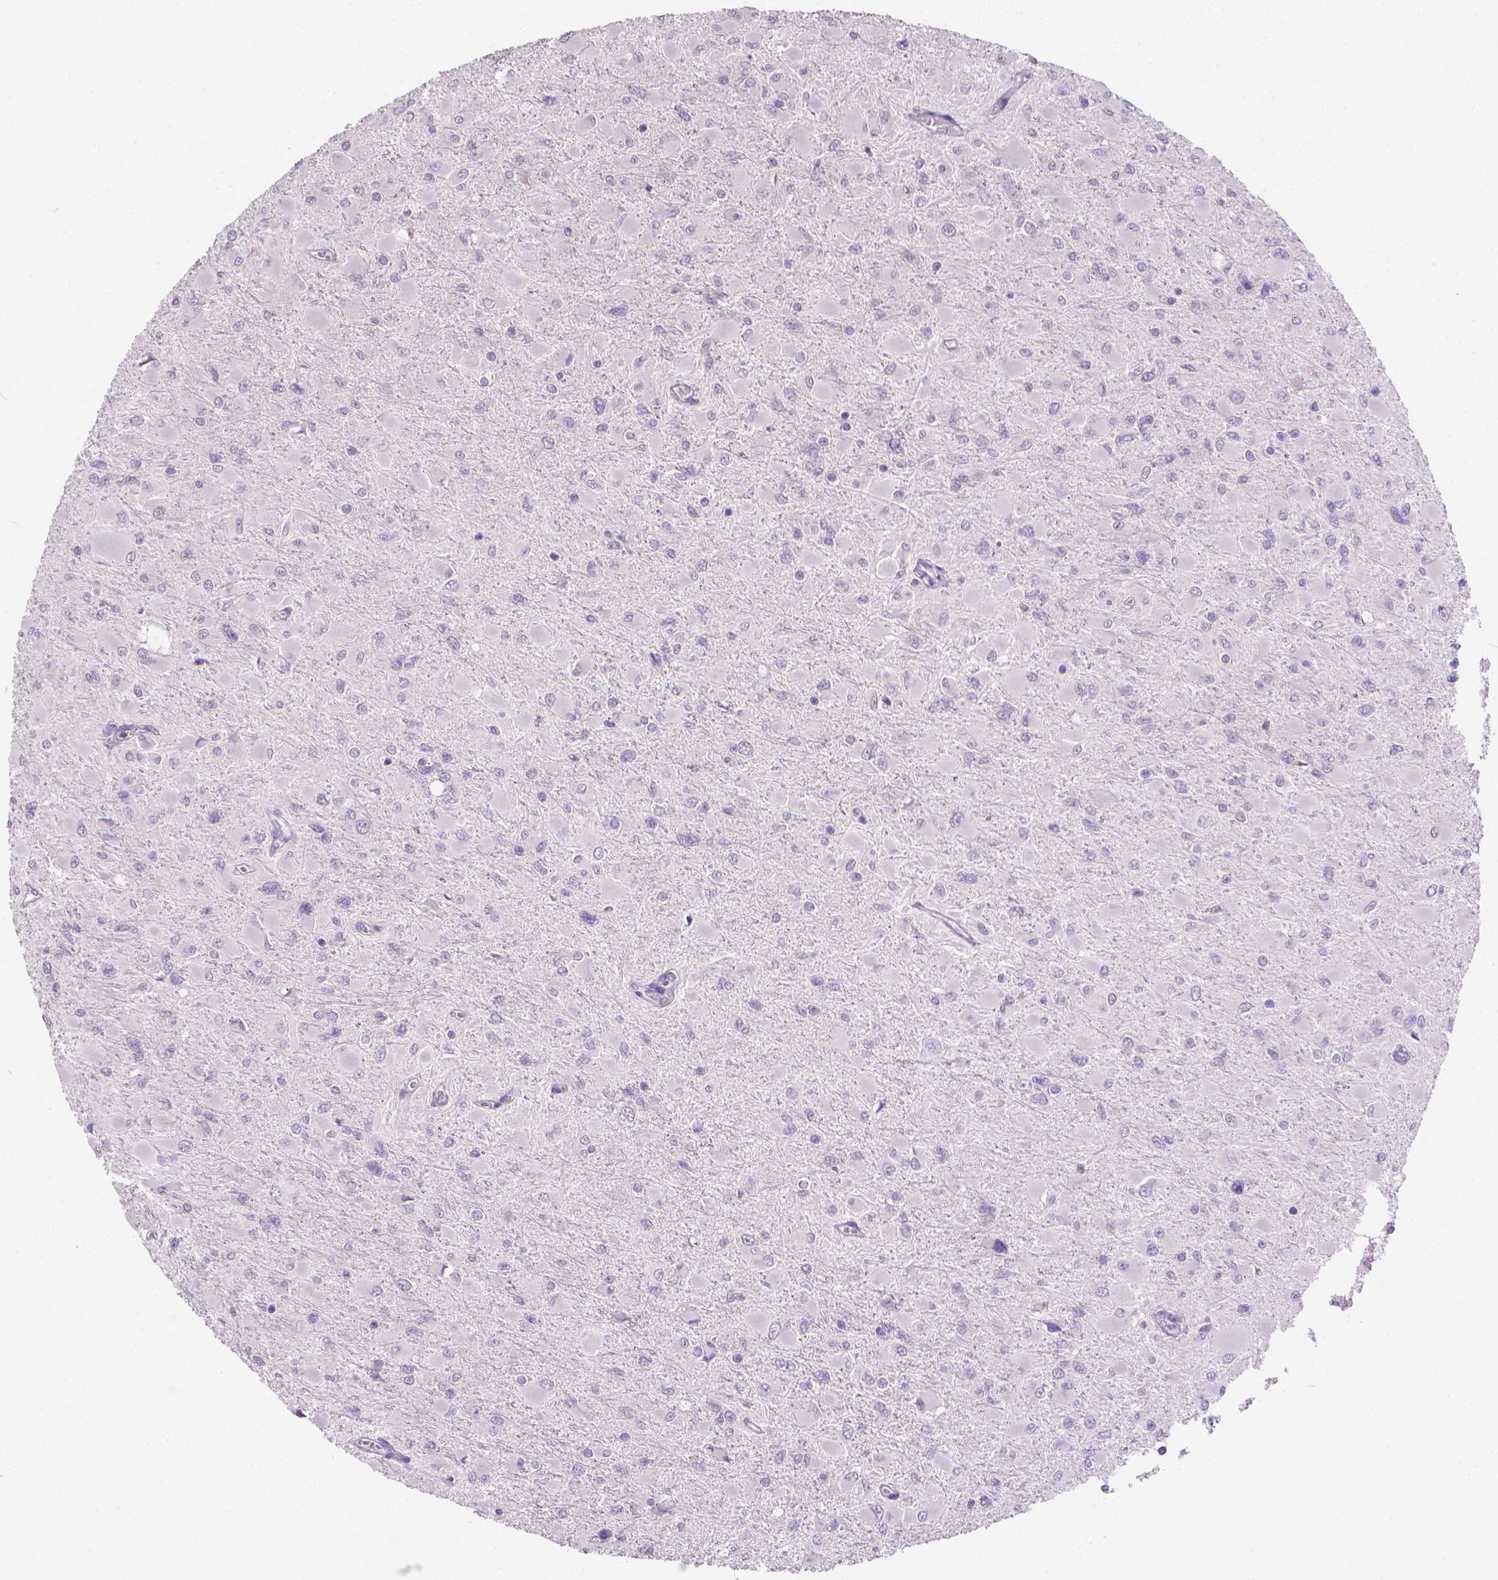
{"staining": {"intensity": "negative", "quantity": "none", "location": "none"}, "tissue": "glioma", "cell_type": "Tumor cells", "image_type": "cancer", "snomed": [{"axis": "morphology", "description": "Glioma, malignant, High grade"}, {"axis": "topography", "description": "Cerebral cortex"}], "caption": "DAB (3,3'-diaminobenzidine) immunohistochemical staining of malignant glioma (high-grade) reveals no significant staining in tumor cells. (Stains: DAB immunohistochemistry (IHC) with hematoxylin counter stain, Microscopy: brightfield microscopy at high magnification).", "gene": "TNNI2", "patient": {"sex": "female", "age": 36}}